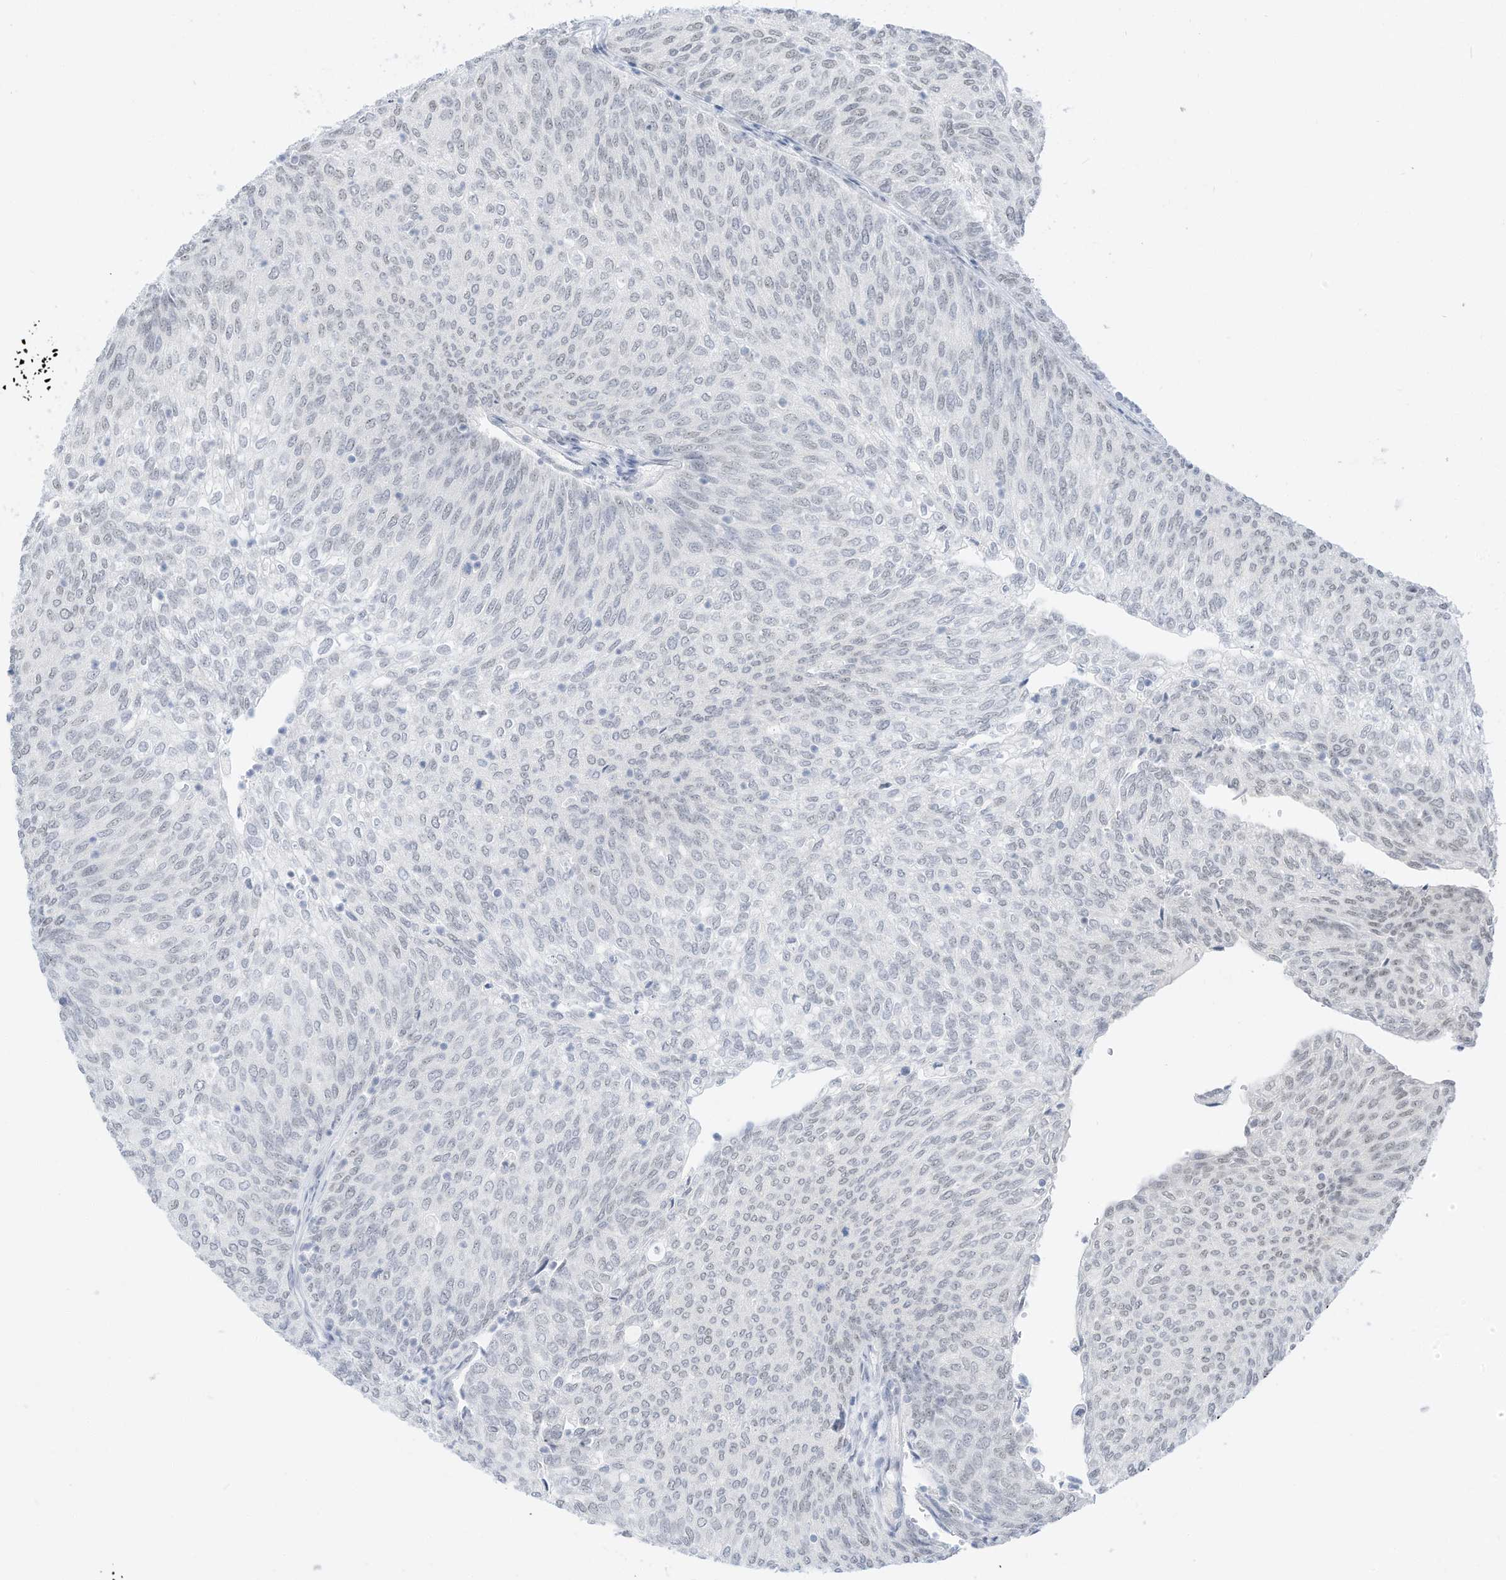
{"staining": {"intensity": "negative", "quantity": "none", "location": "none"}, "tissue": "urothelial cancer", "cell_type": "Tumor cells", "image_type": "cancer", "snomed": [{"axis": "morphology", "description": "Urothelial carcinoma, Low grade"}, {"axis": "topography", "description": "Urinary bladder"}], "caption": "Tumor cells show no significant protein positivity in urothelial carcinoma (low-grade).", "gene": "PGC", "patient": {"sex": "female", "age": 79}}